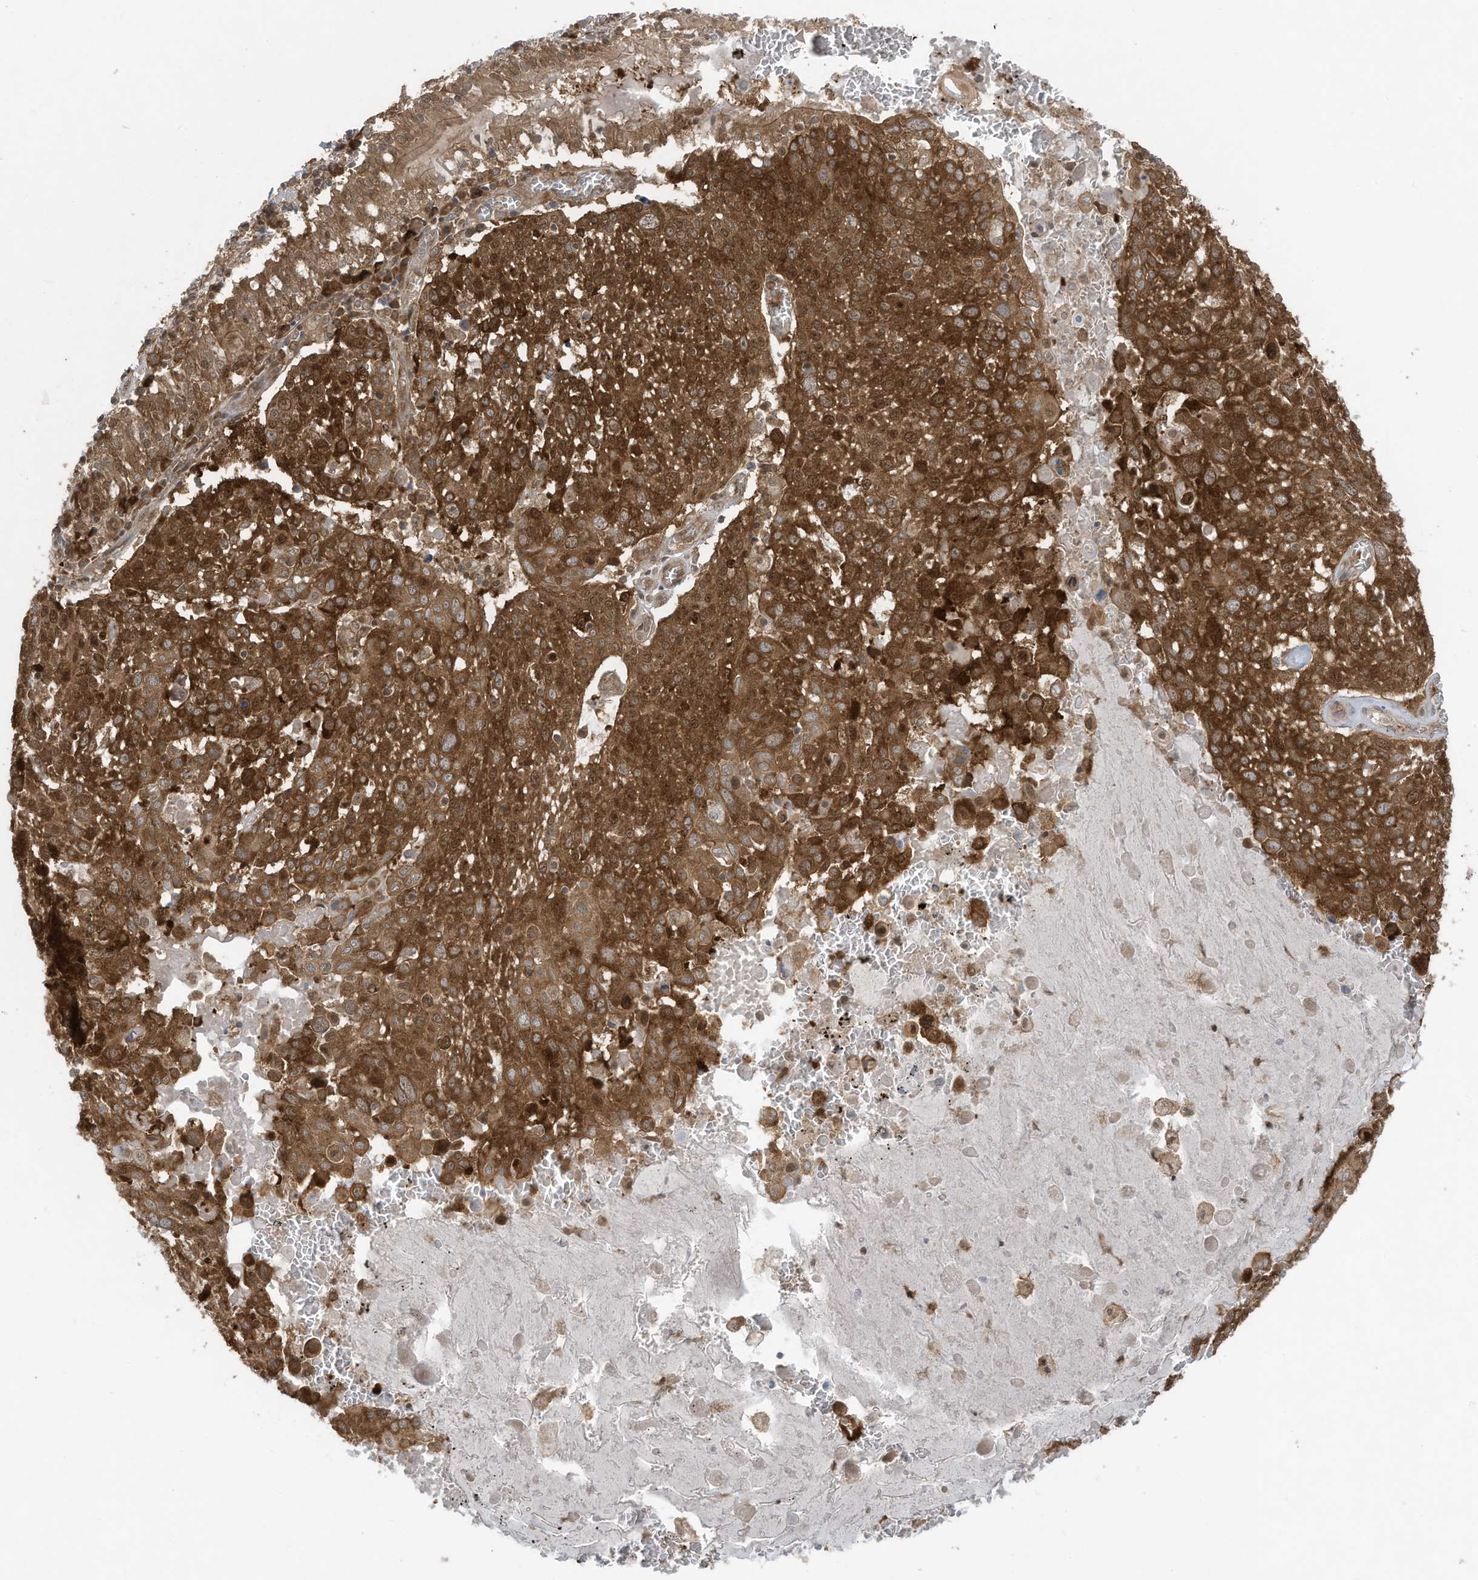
{"staining": {"intensity": "strong", "quantity": ">75%", "location": "cytoplasmic/membranous,nuclear"}, "tissue": "lung cancer", "cell_type": "Tumor cells", "image_type": "cancer", "snomed": [{"axis": "morphology", "description": "Squamous cell carcinoma, NOS"}, {"axis": "topography", "description": "Lung"}], "caption": "Strong cytoplasmic/membranous and nuclear protein staining is present in approximately >75% of tumor cells in squamous cell carcinoma (lung).", "gene": "OLA1", "patient": {"sex": "male", "age": 65}}